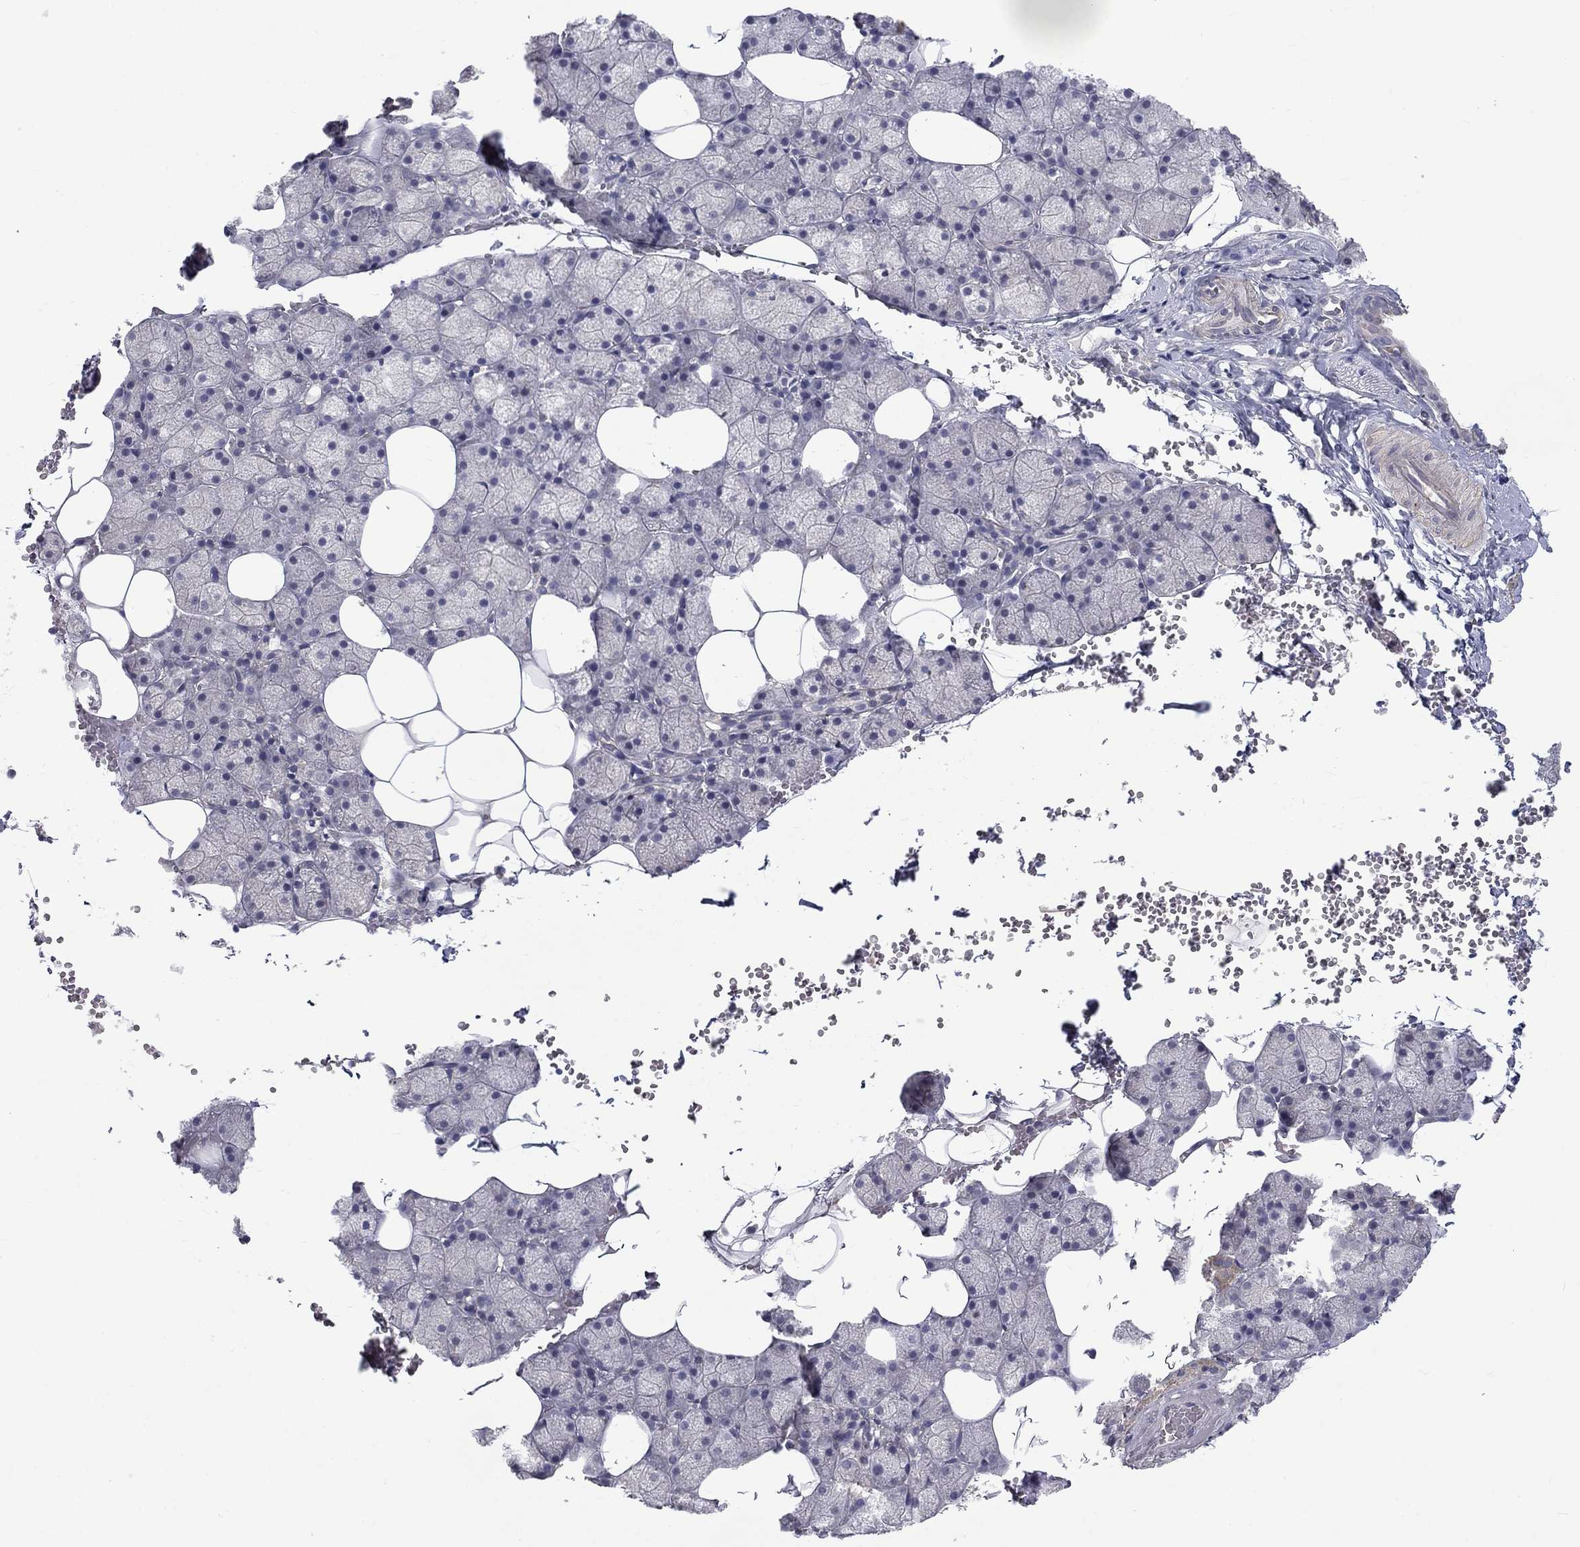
{"staining": {"intensity": "moderate", "quantity": "<25%", "location": "cytoplasmic/membranous"}, "tissue": "salivary gland", "cell_type": "Glandular cells", "image_type": "normal", "snomed": [{"axis": "morphology", "description": "Normal tissue, NOS"}, {"axis": "topography", "description": "Salivary gland"}], "caption": "Unremarkable salivary gland reveals moderate cytoplasmic/membranous positivity in about <25% of glandular cells, visualized by immunohistochemistry.", "gene": "SLC39A14", "patient": {"sex": "male", "age": 38}}